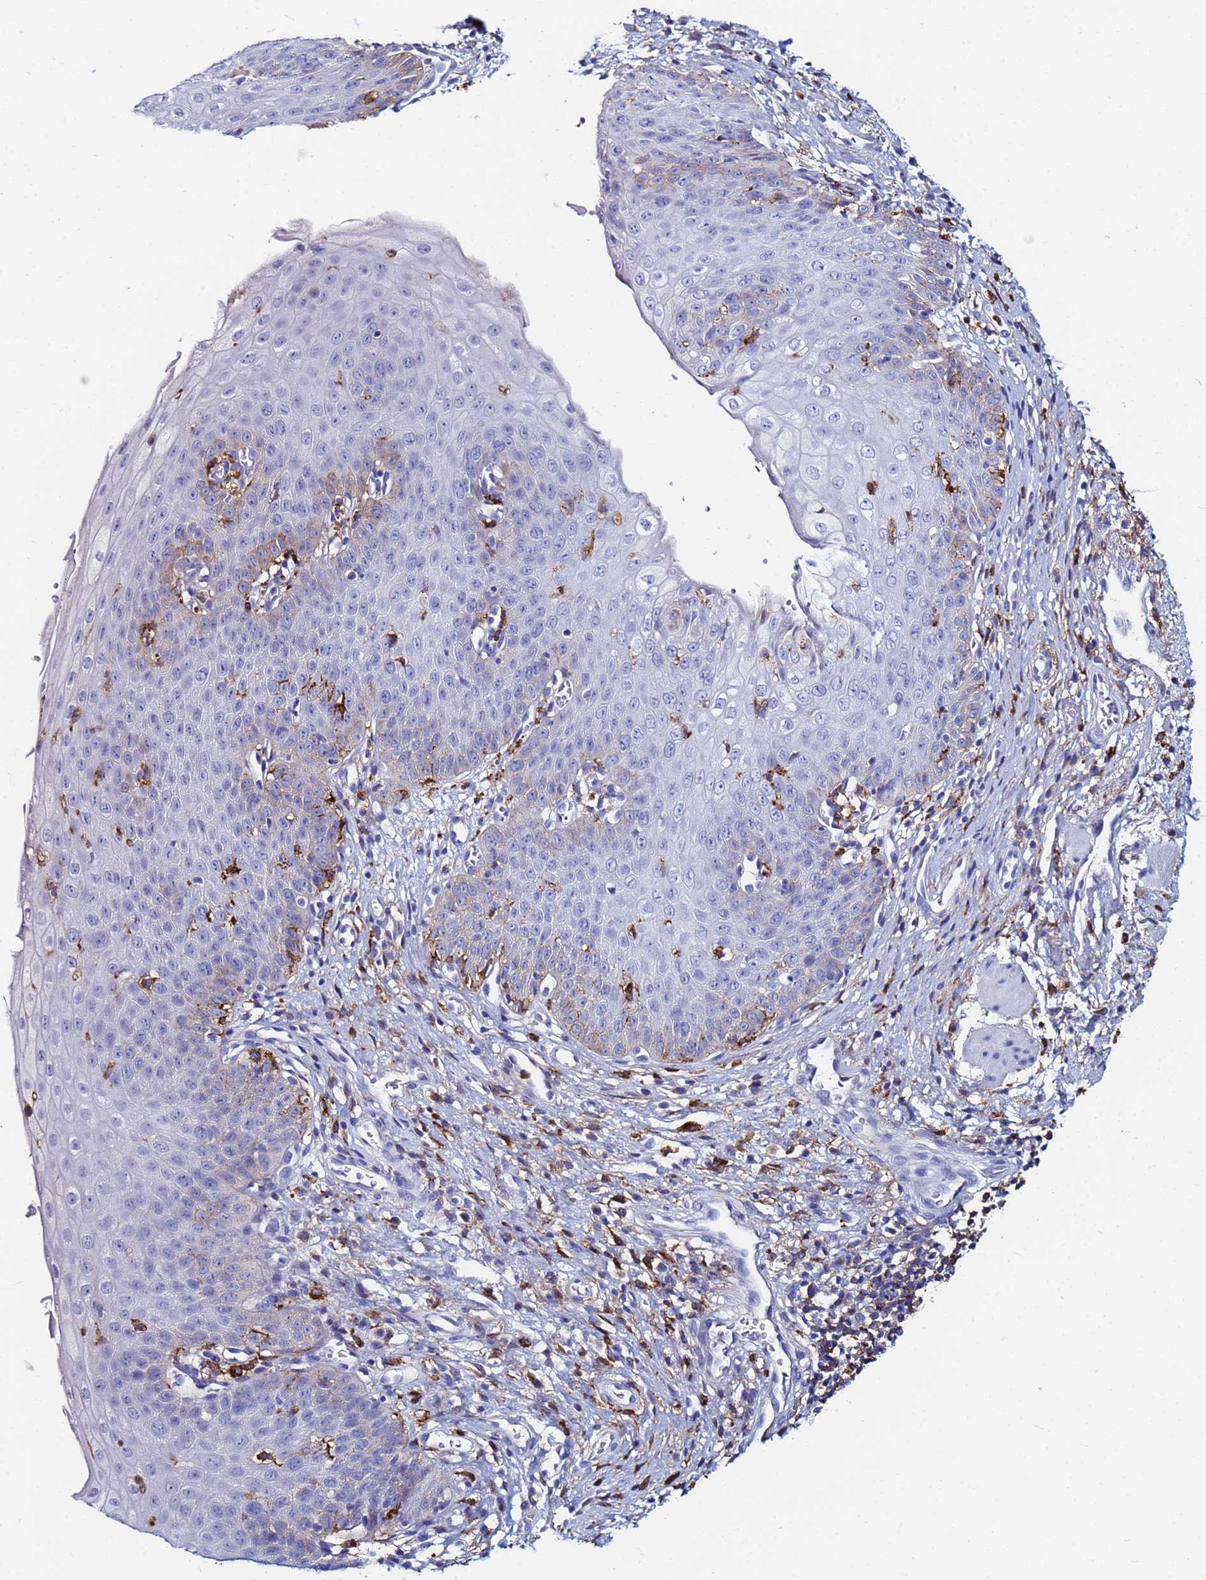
{"staining": {"intensity": "weak", "quantity": "<25%", "location": "cytoplasmic/membranous"}, "tissue": "esophagus", "cell_type": "Squamous epithelial cells", "image_type": "normal", "snomed": [{"axis": "morphology", "description": "Normal tissue, NOS"}, {"axis": "topography", "description": "Esophagus"}], "caption": "An immunohistochemistry (IHC) micrograph of unremarkable esophagus is shown. There is no staining in squamous epithelial cells of esophagus. (DAB IHC visualized using brightfield microscopy, high magnification).", "gene": "BASP1", "patient": {"sex": "male", "age": 71}}